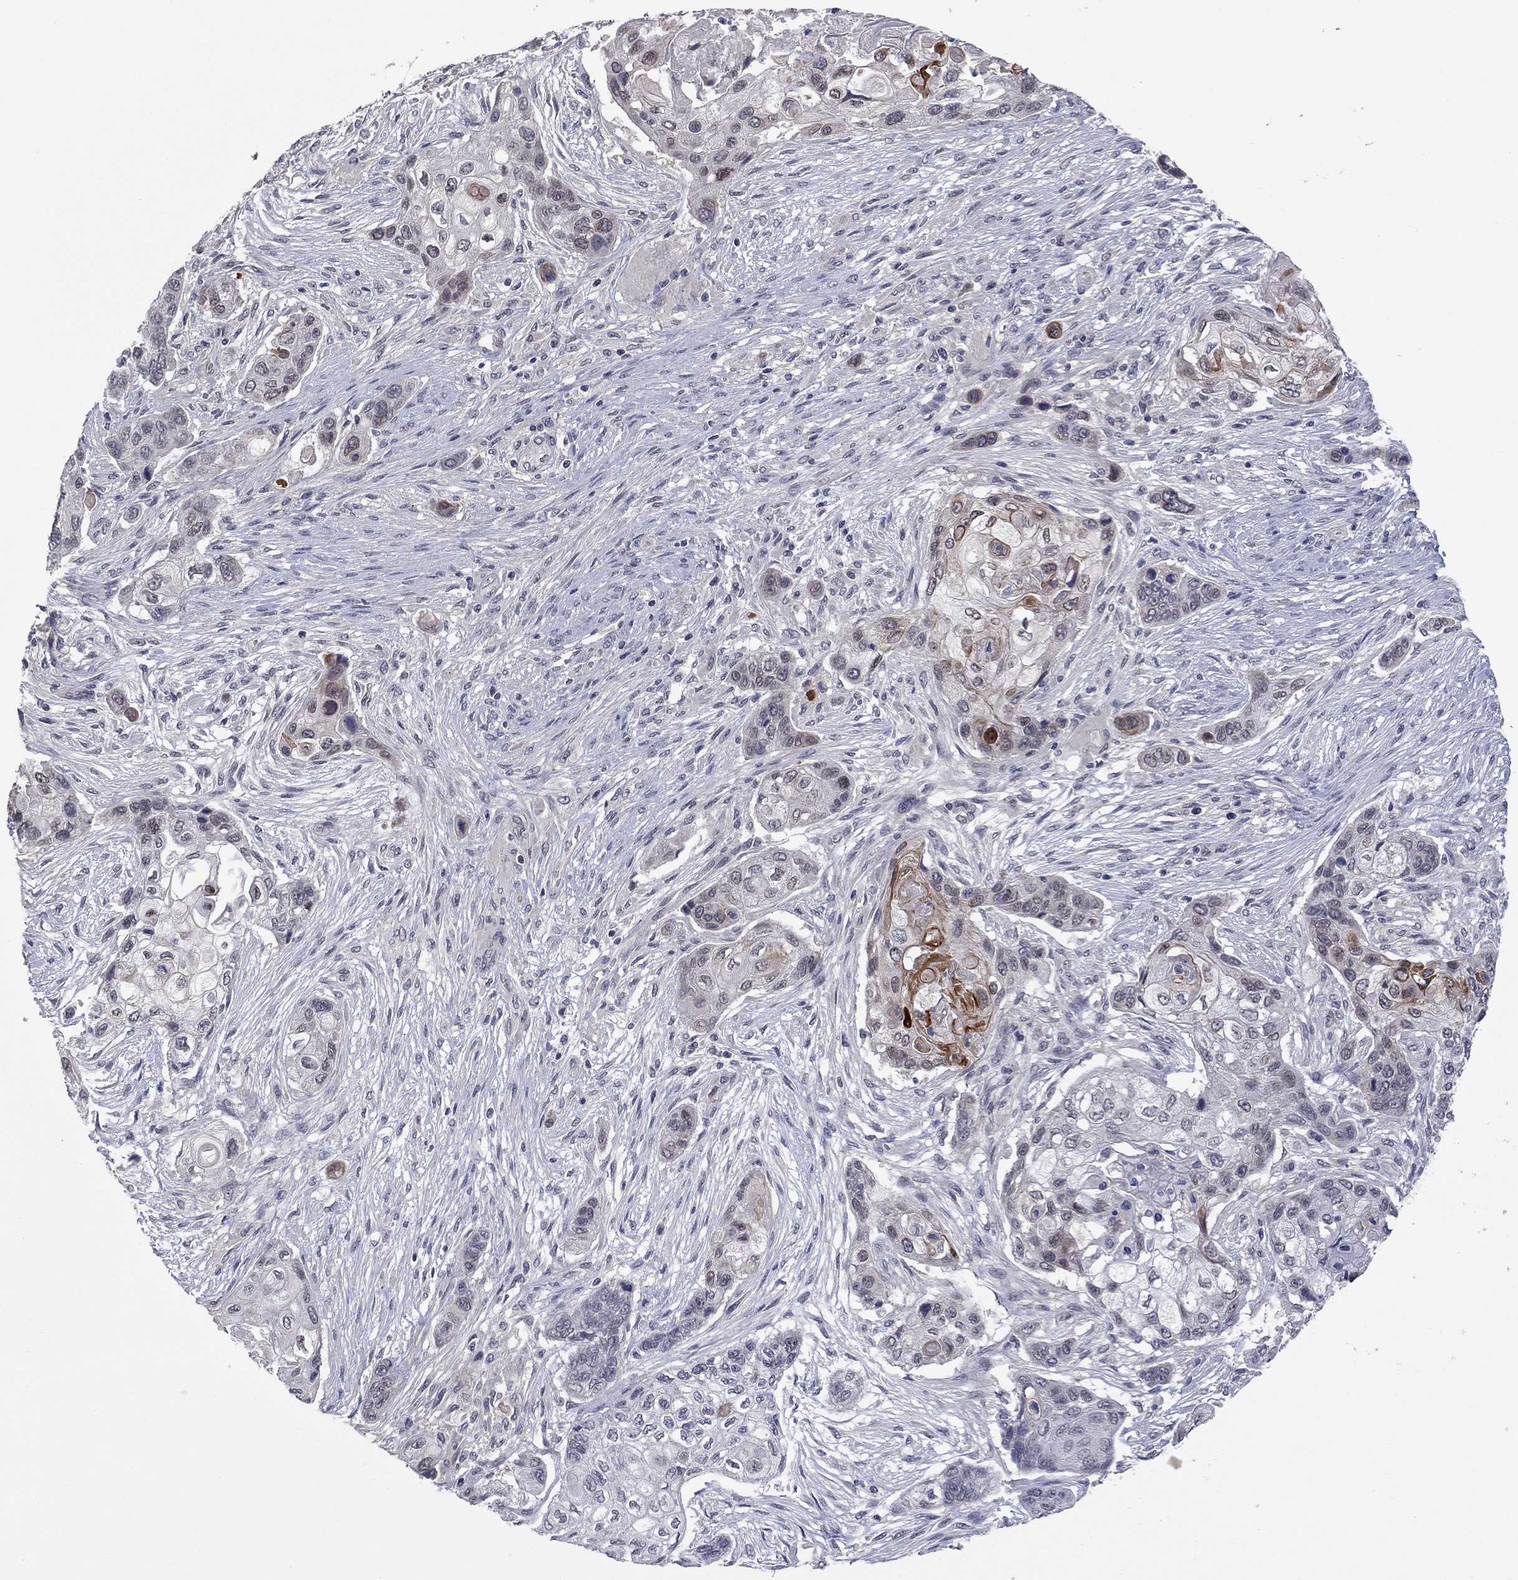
{"staining": {"intensity": "moderate", "quantity": "<25%", "location": "cytoplasmic/membranous"}, "tissue": "lung cancer", "cell_type": "Tumor cells", "image_type": "cancer", "snomed": [{"axis": "morphology", "description": "Squamous cell carcinoma, NOS"}, {"axis": "topography", "description": "Lung"}], "caption": "The micrograph reveals staining of lung cancer, revealing moderate cytoplasmic/membranous protein expression (brown color) within tumor cells.", "gene": "FABP12", "patient": {"sex": "male", "age": 69}}